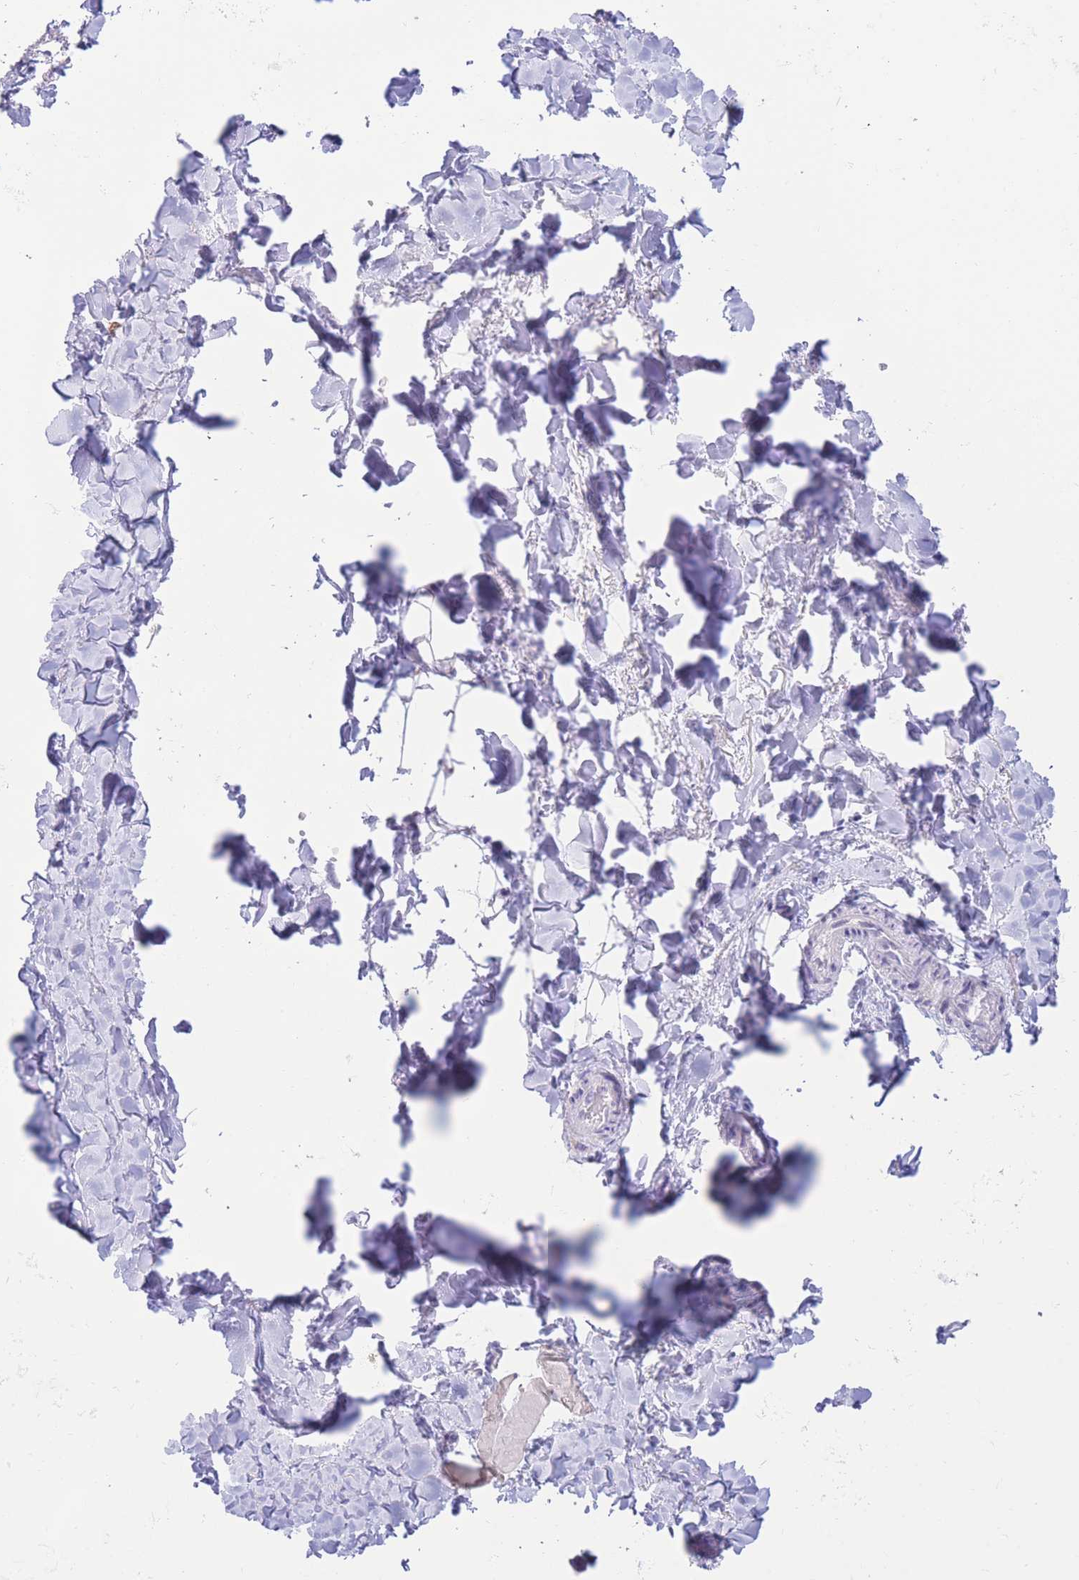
{"staining": {"intensity": "weak", "quantity": "<25%", "location": "cytoplasmic/membranous"}, "tissue": "skeletal muscle", "cell_type": "Myocytes", "image_type": "normal", "snomed": [{"axis": "morphology", "description": "Normal tissue, NOS"}, {"axis": "topography", "description": "Skeletal muscle"}], "caption": "This histopathology image is of benign skeletal muscle stained with immunohistochemistry (IHC) to label a protein in brown with the nuclei are counter-stained blue. There is no staining in myocytes. (Brightfield microscopy of DAB immunohistochemistry at high magnification).", "gene": "FAH", "patient": {"sex": "male", "age": 25}}